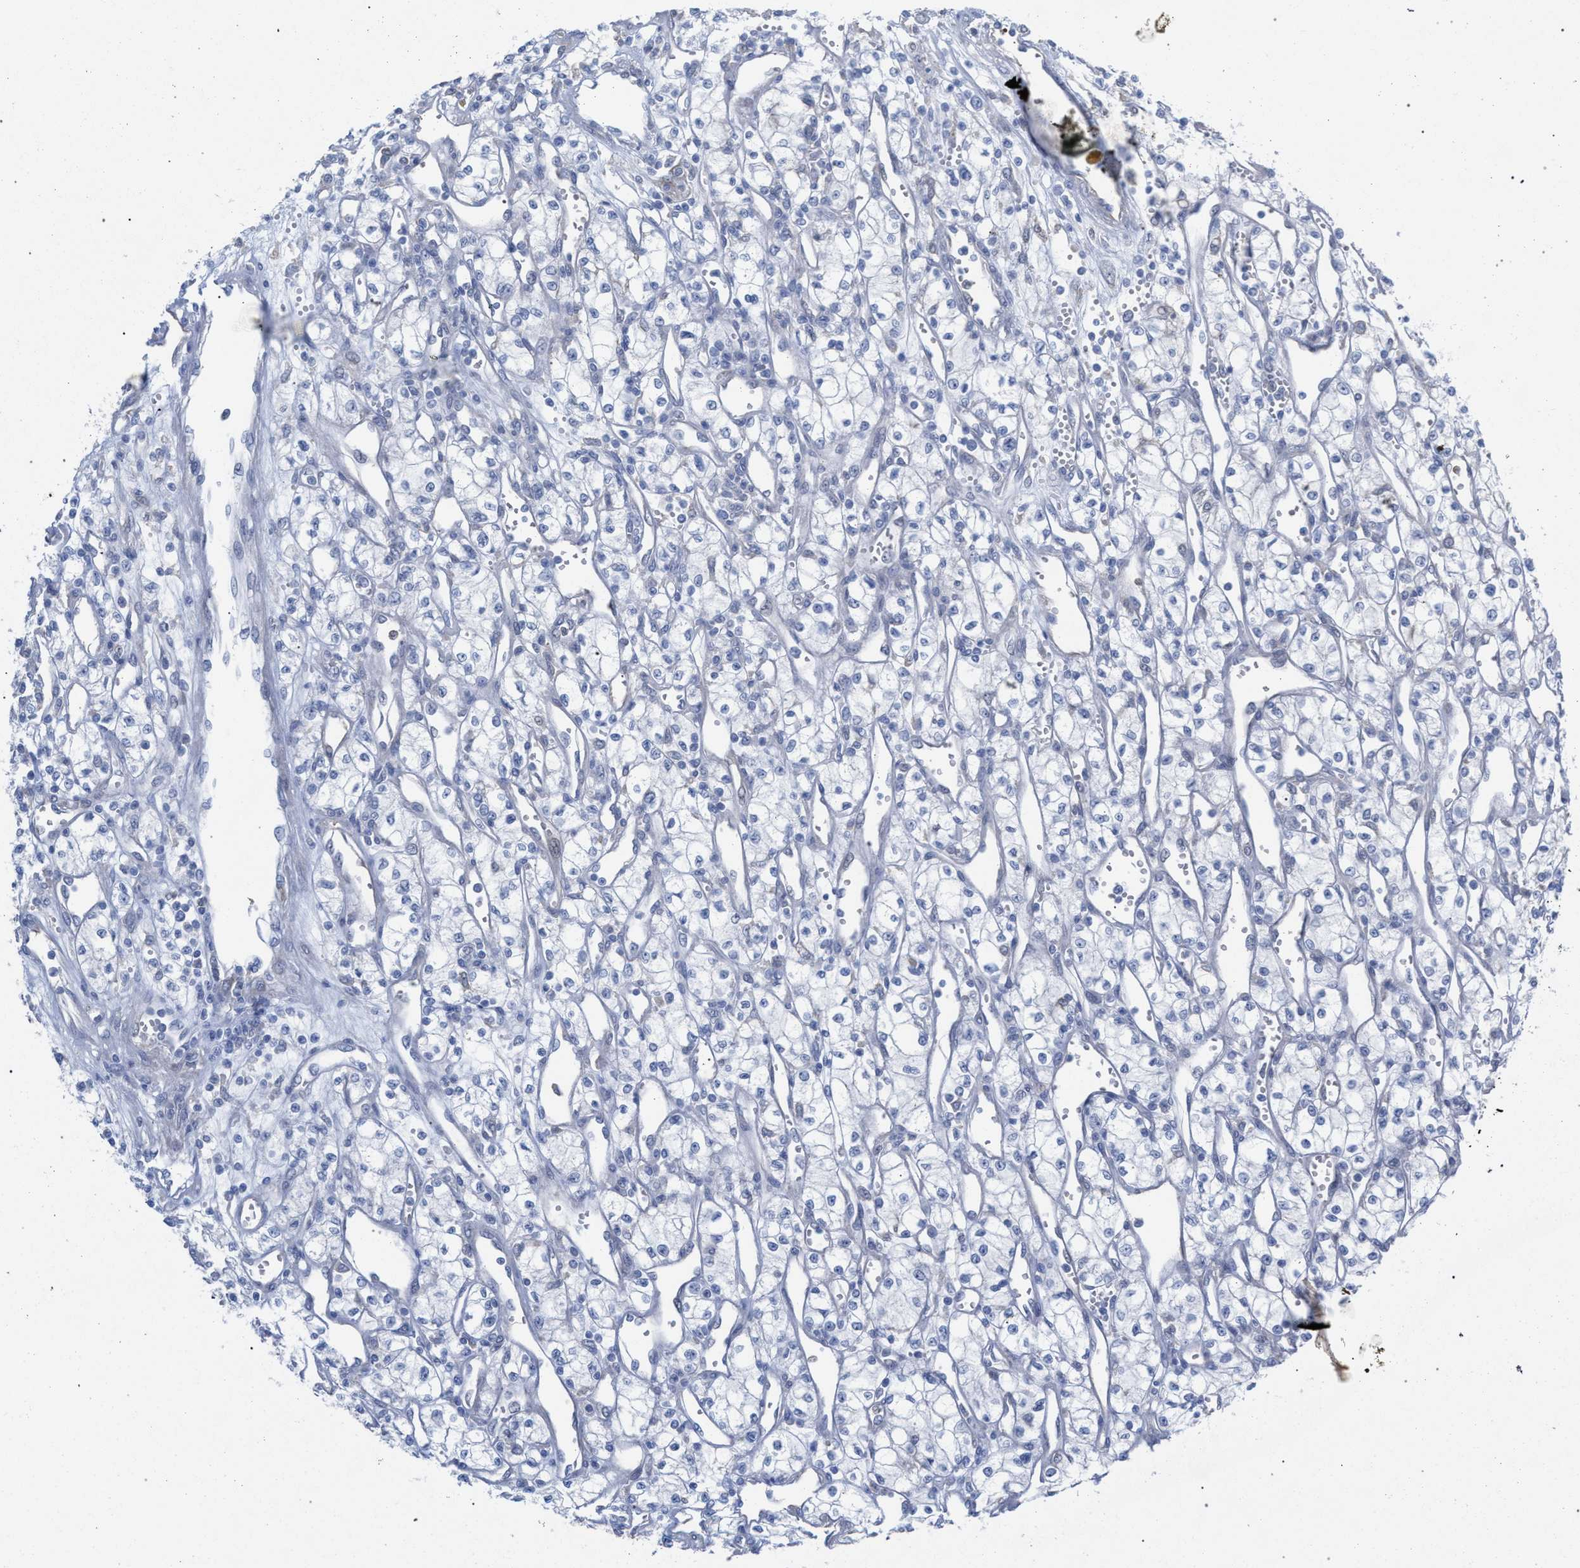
{"staining": {"intensity": "negative", "quantity": "none", "location": "none"}, "tissue": "renal cancer", "cell_type": "Tumor cells", "image_type": "cancer", "snomed": [{"axis": "morphology", "description": "Adenocarcinoma, NOS"}, {"axis": "topography", "description": "Kidney"}], "caption": "Micrograph shows no protein positivity in tumor cells of renal adenocarcinoma tissue. (DAB (3,3'-diaminobenzidine) immunohistochemistry, high magnification).", "gene": "FHOD3", "patient": {"sex": "male", "age": 59}}